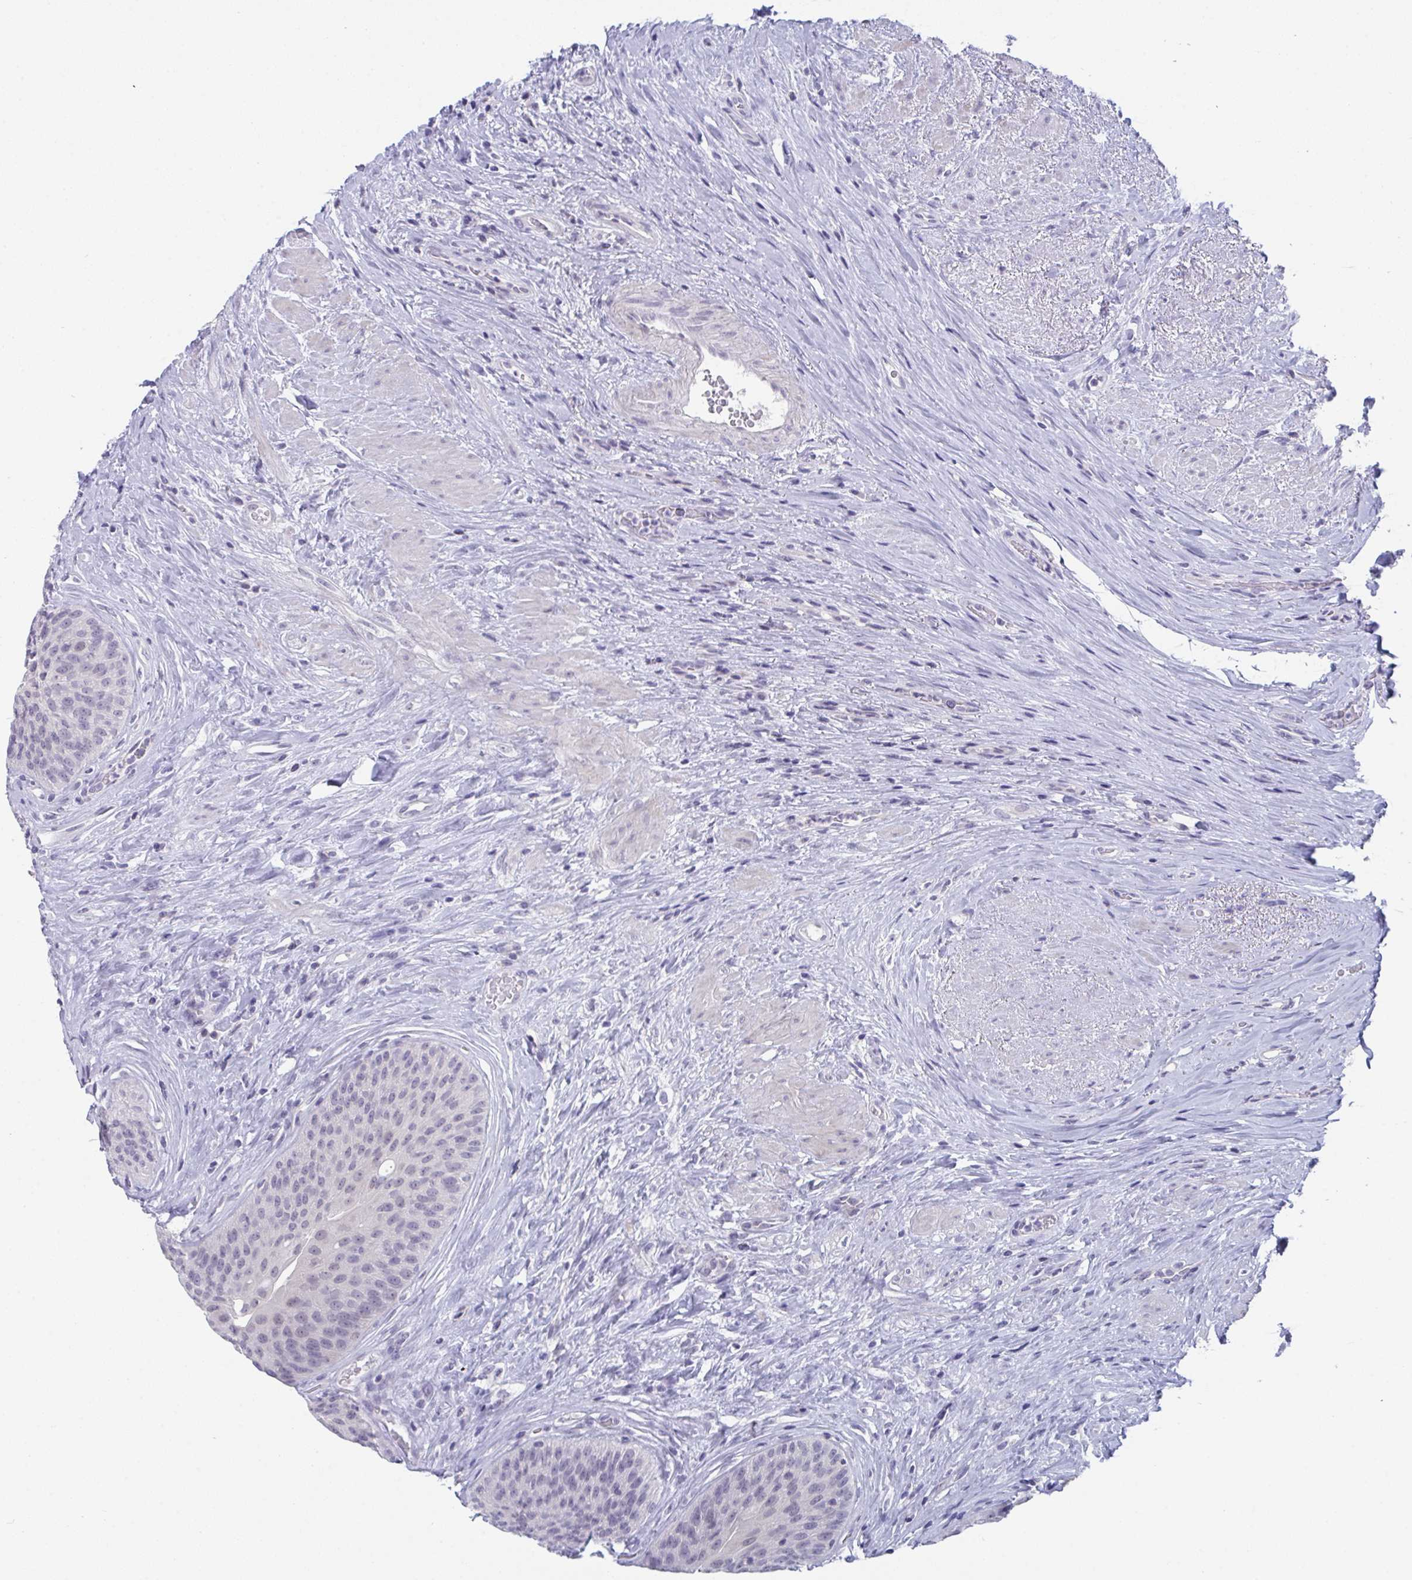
{"staining": {"intensity": "weak", "quantity": "<25%", "location": "nuclear"}, "tissue": "urinary bladder", "cell_type": "Urothelial cells", "image_type": "normal", "snomed": [{"axis": "morphology", "description": "Normal tissue, NOS"}, {"axis": "topography", "description": "Urinary bladder"}], "caption": "Immunohistochemistry photomicrograph of benign urinary bladder: human urinary bladder stained with DAB (3,3'-diaminobenzidine) demonstrates no significant protein positivity in urothelial cells. (DAB IHC with hematoxylin counter stain).", "gene": "BMAL2", "patient": {"sex": "female", "age": 56}}